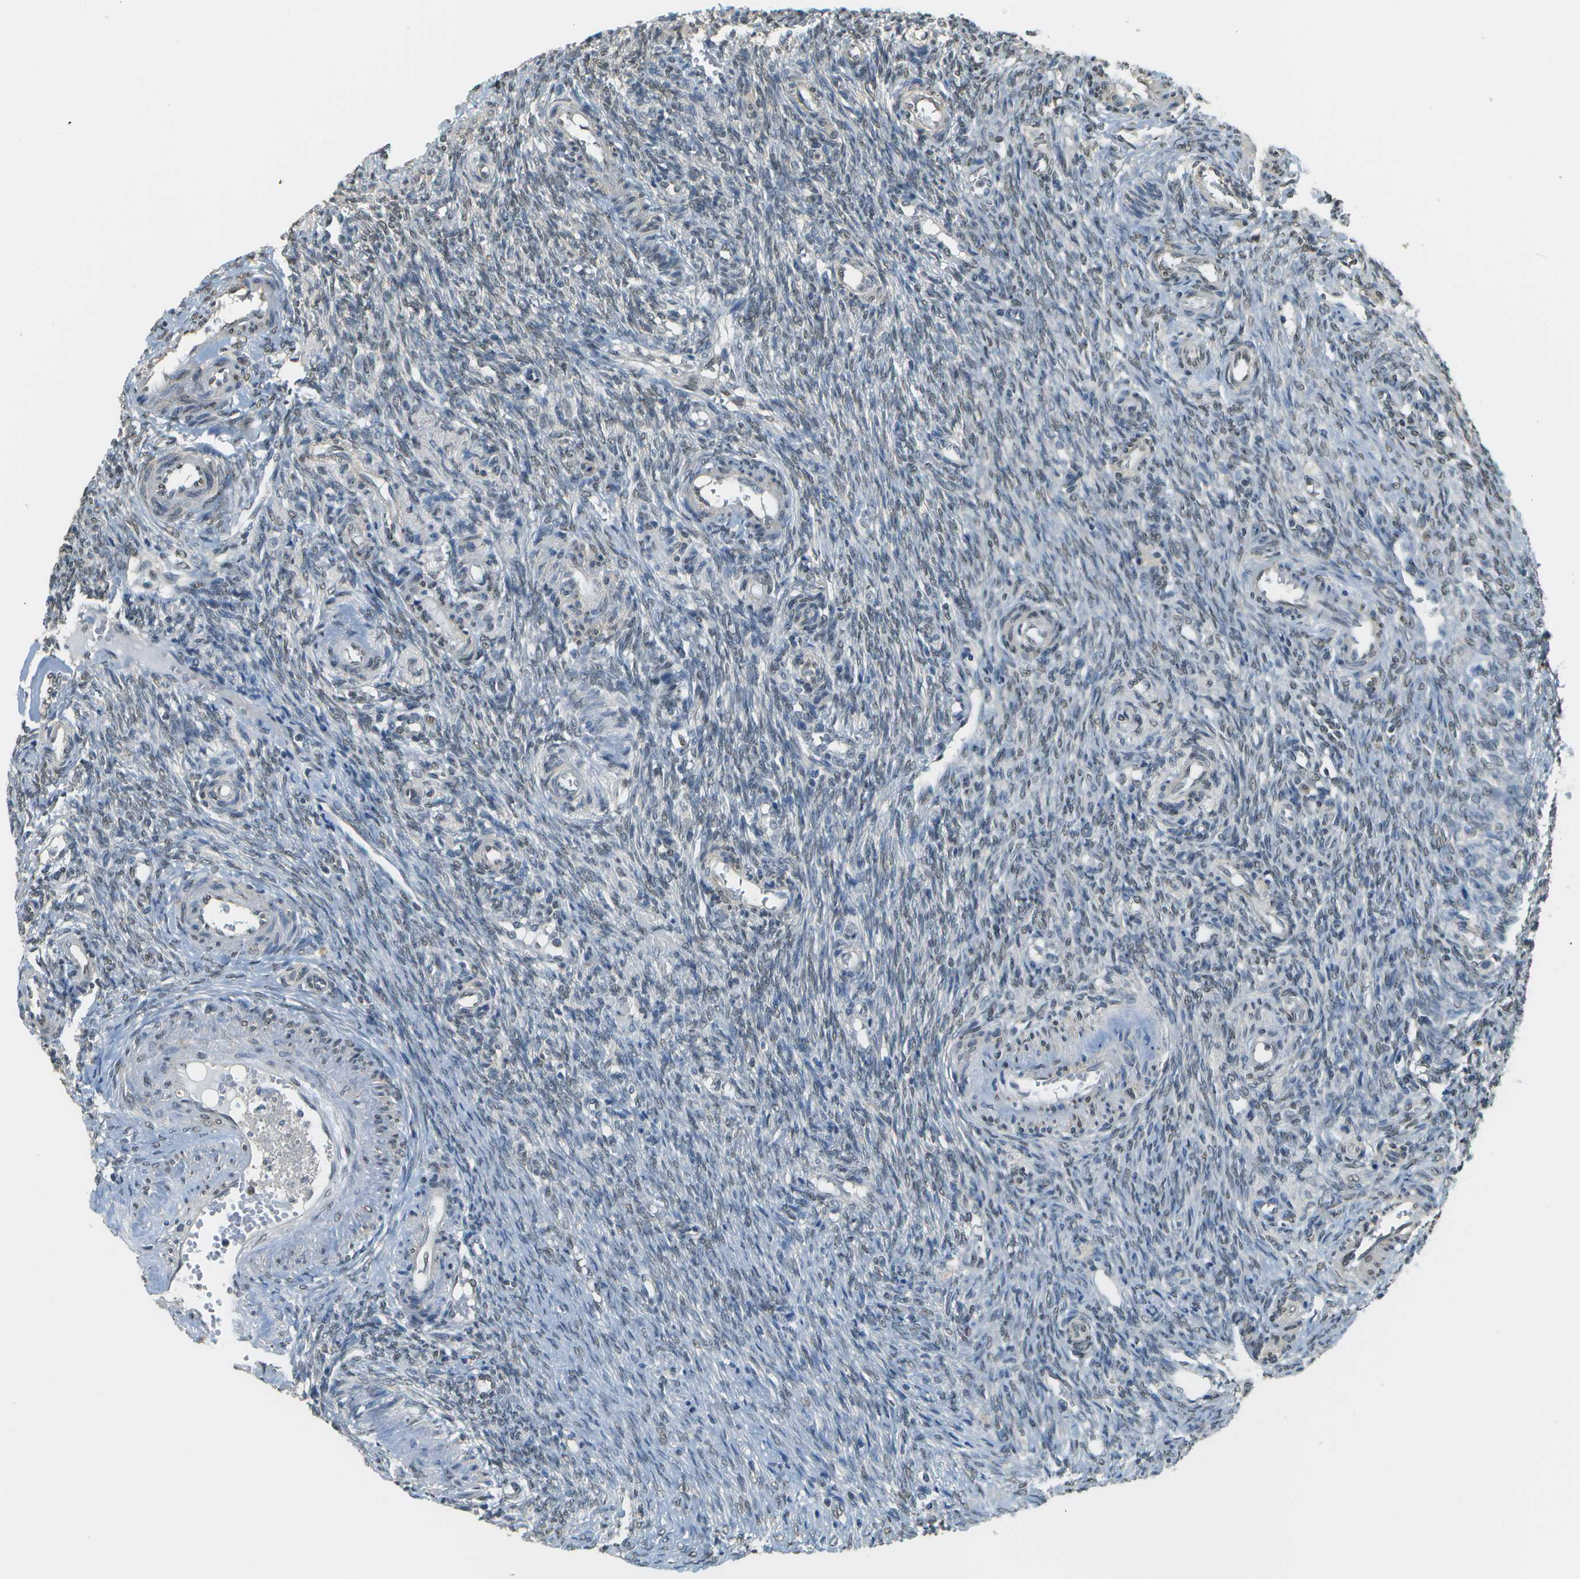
{"staining": {"intensity": "moderate", "quantity": "25%-75%", "location": "nuclear"}, "tissue": "ovary", "cell_type": "Ovarian stroma cells", "image_type": "normal", "snomed": [{"axis": "morphology", "description": "Normal tissue, NOS"}, {"axis": "topography", "description": "Ovary"}], "caption": "Immunohistochemistry of unremarkable ovary demonstrates medium levels of moderate nuclear expression in about 25%-75% of ovarian stroma cells.", "gene": "ABL2", "patient": {"sex": "female", "age": 41}}